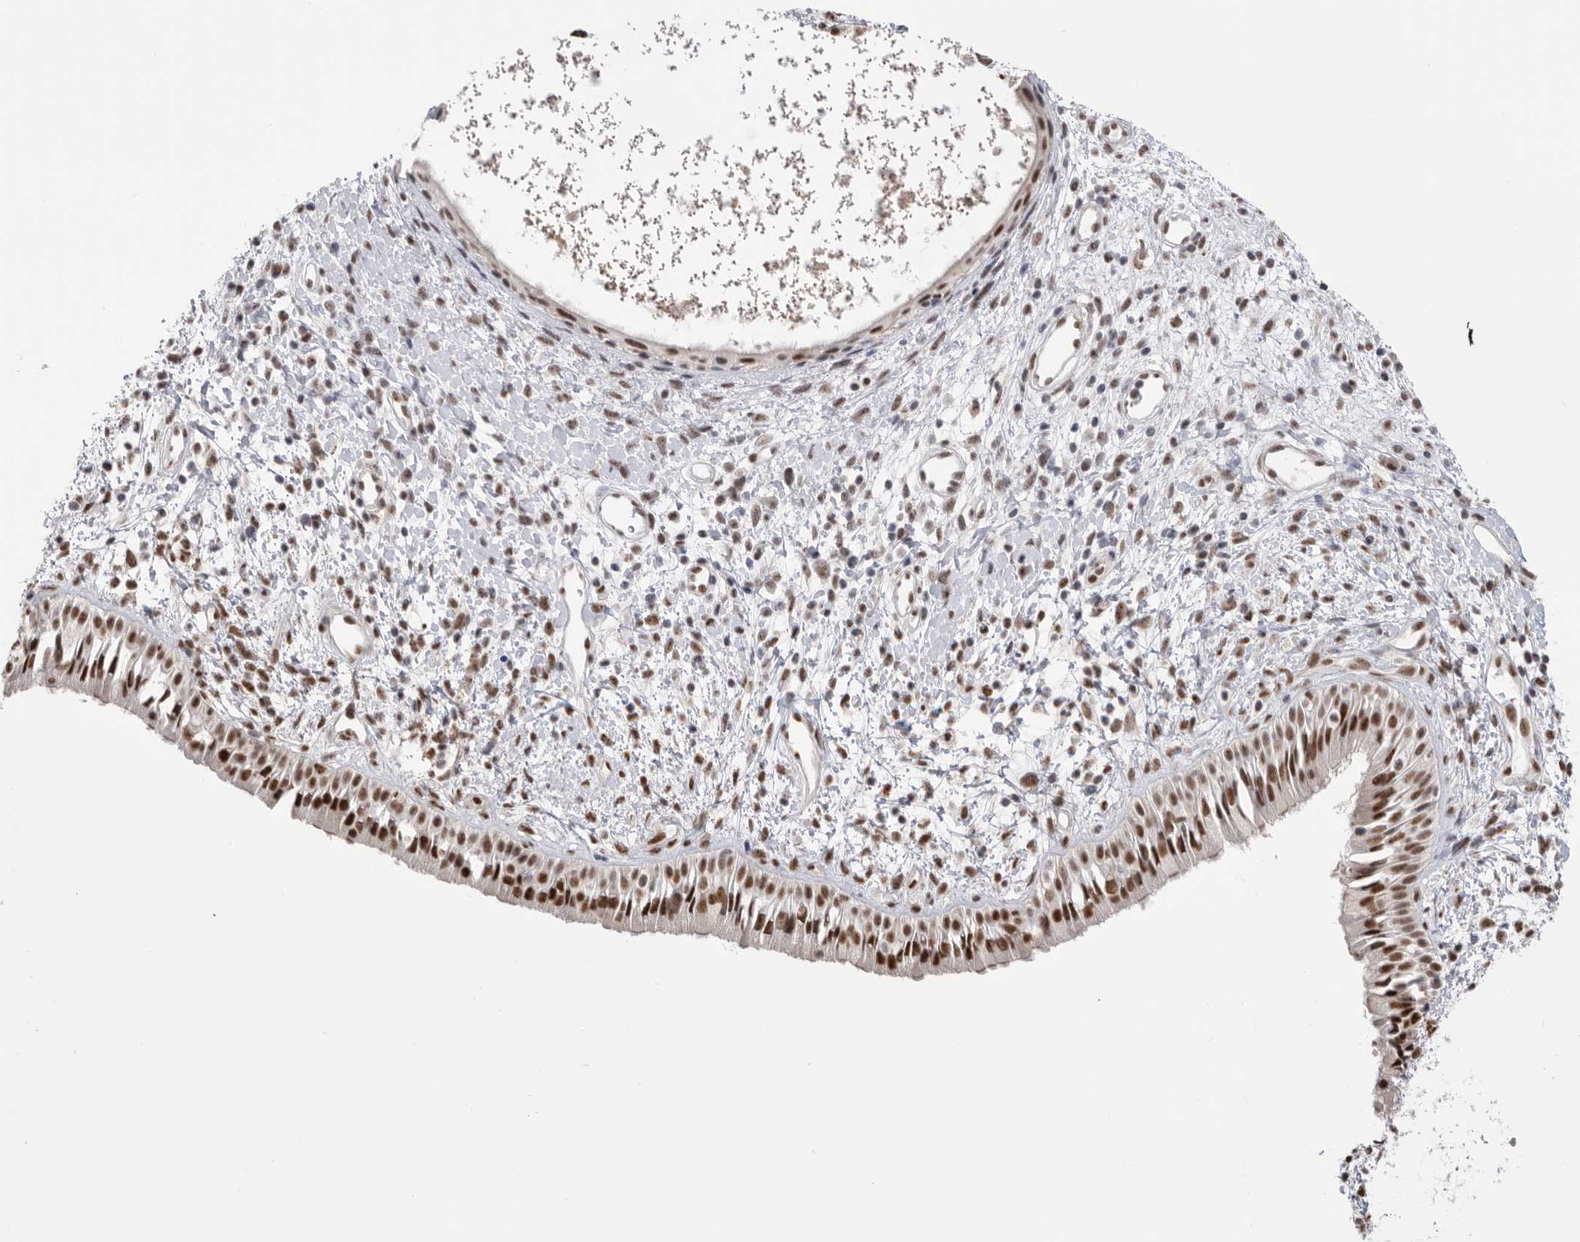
{"staining": {"intensity": "strong", "quantity": ">75%", "location": "nuclear"}, "tissue": "nasopharynx", "cell_type": "Respiratory epithelial cells", "image_type": "normal", "snomed": [{"axis": "morphology", "description": "Normal tissue, NOS"}, {"axis": "topography", "description": "Nasopharynx"}], "caption": "IHC image of normal nasopharynx stained for a protein (brown), which exhibits high levels of strong nuclear staining in about >75% of respiratory epithelial cells.", "gene": "BCLAF3", "patient": {"sex": "male", "age": 22}}